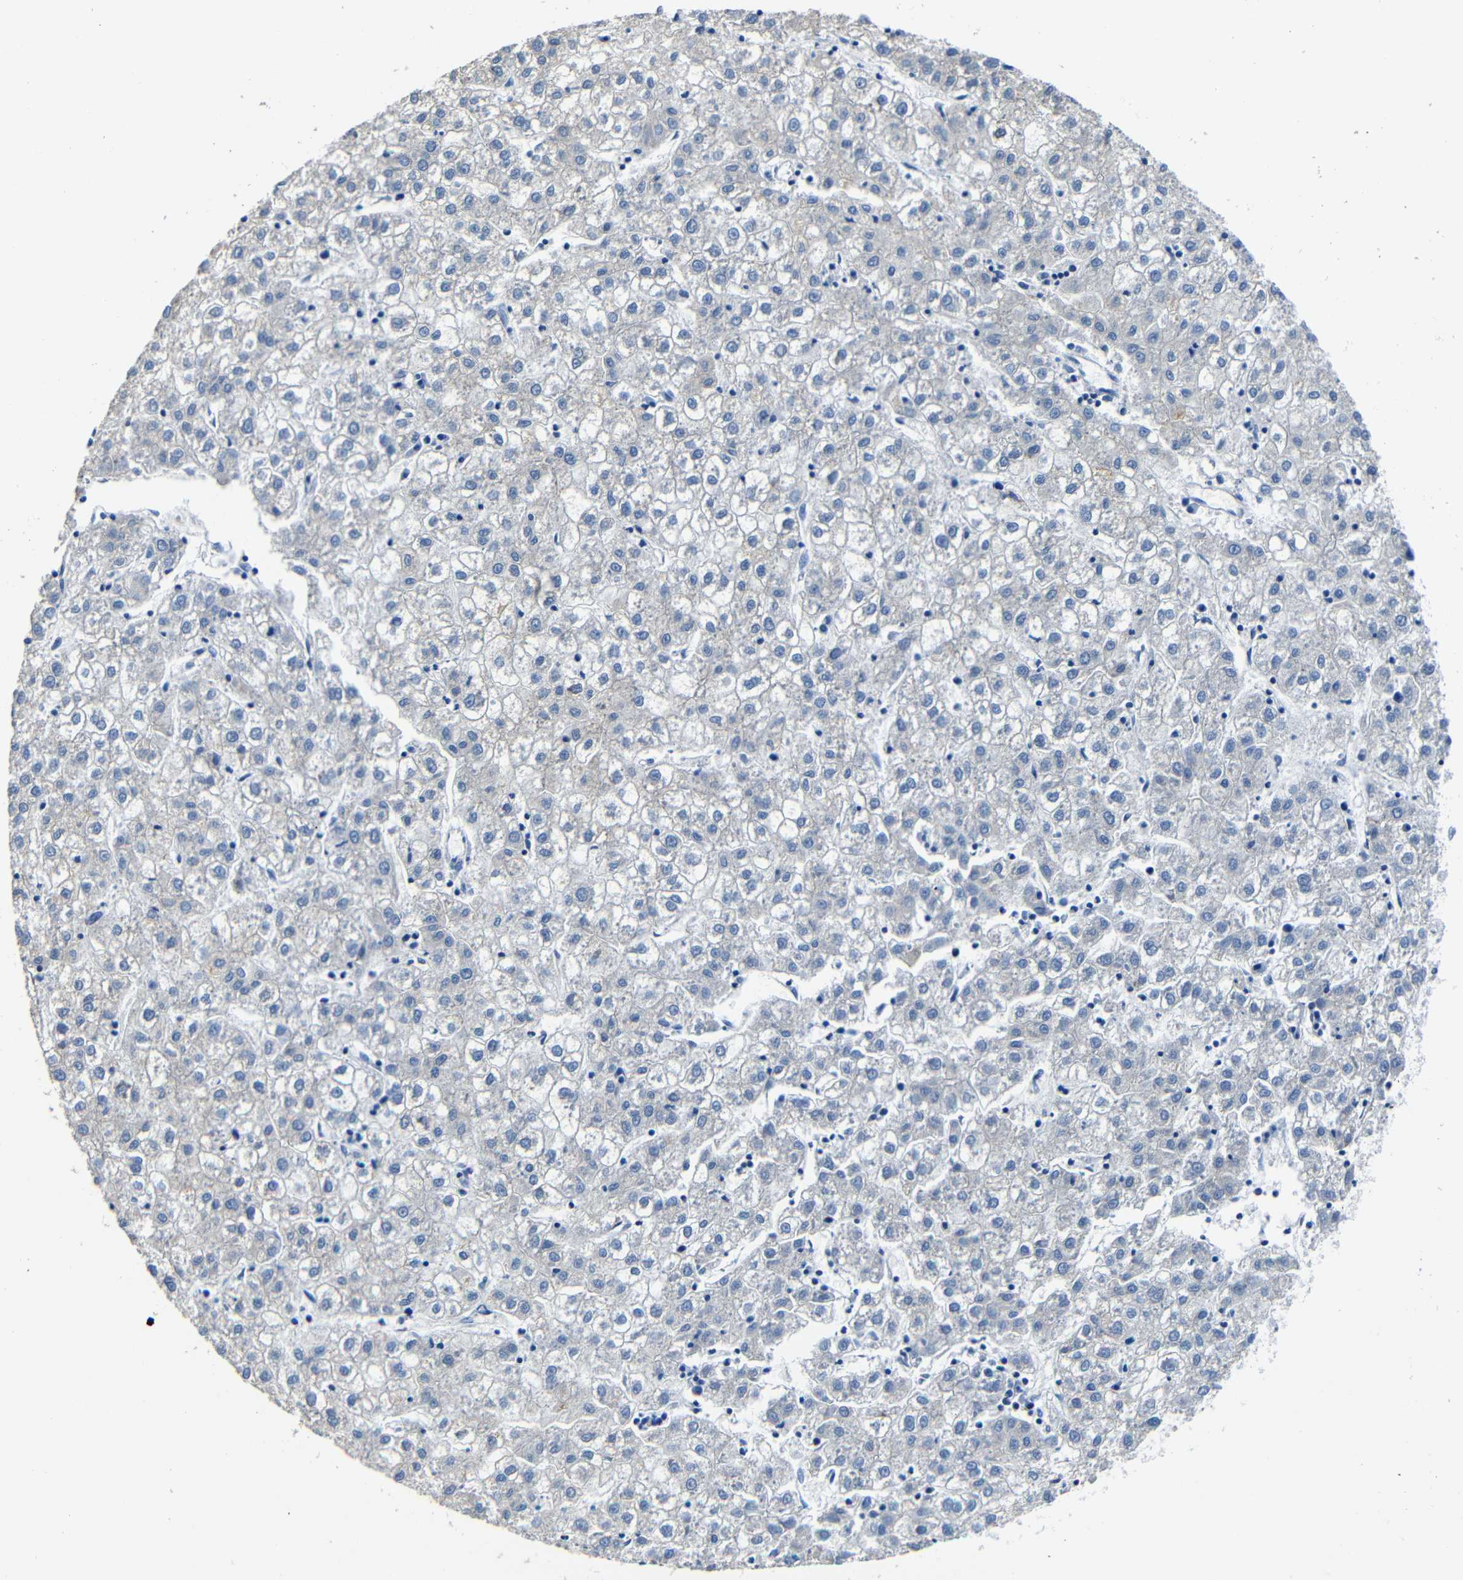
{"staining": {"intensity": "negative", "quantity": "none", "location": "none"}, "tissue": "liver cancer", "cell_type": "Tumor cells", "image_type": "cancer", "snomed": [{"axis": "morphology", "description": "Carcinoma, Hepatocellular, NOS"}, {"axis": "topography", "description": "Liver"}], "caption": "Photomicrograph shows no protein staining in tumor cells of liver hepatocellular carcinoma tissue. Brightfield microscopy of immunohistochemistry (IHC) stained with DAB (brown) and hematoxylin (blue), captured at high magnification.", "gene": "TNFAIP1", "patient": {"sex": "male", "age": 72}}